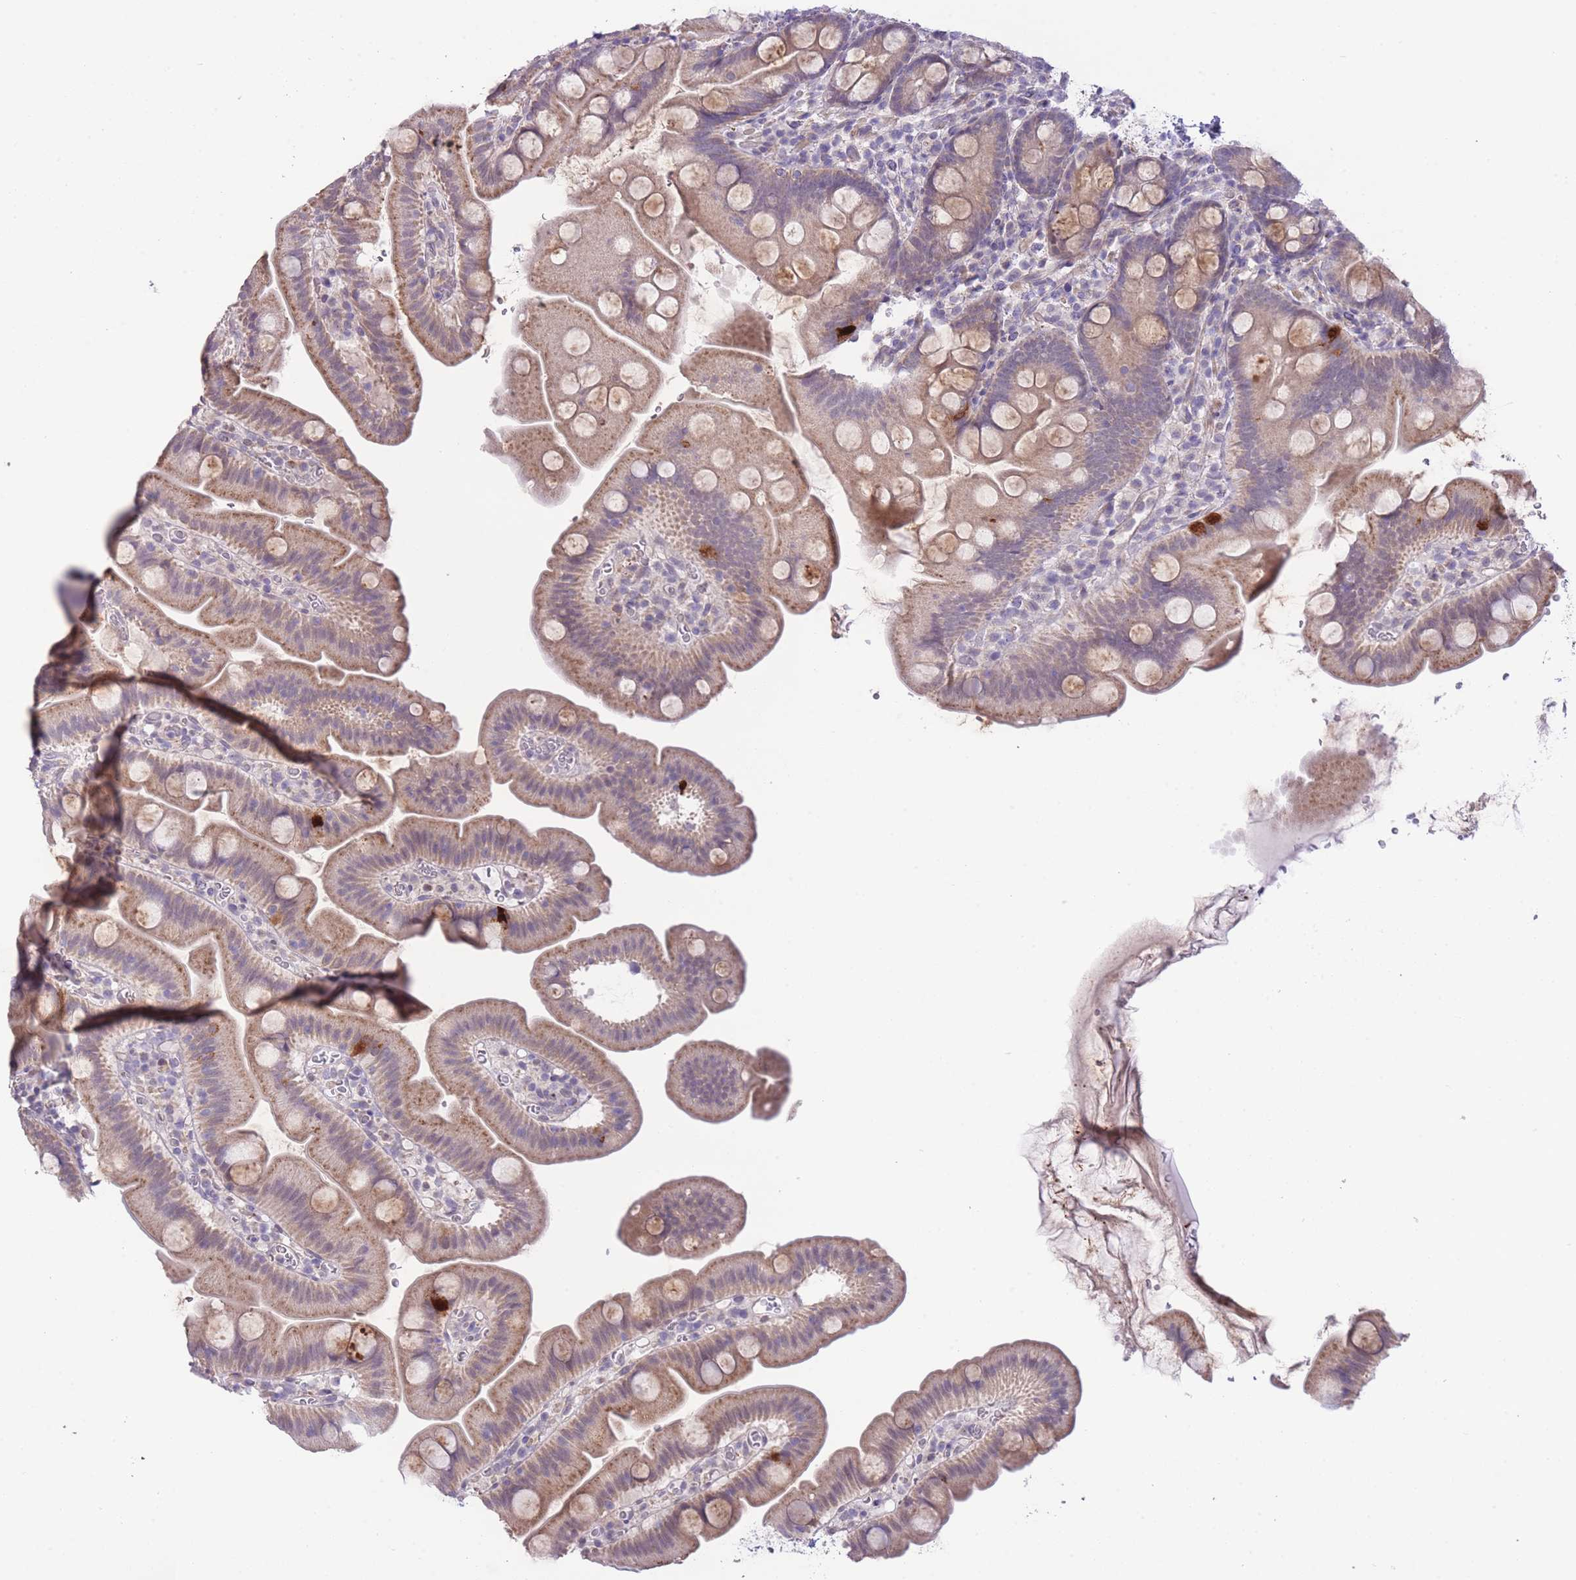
{"staining": {"intensity": "moderate", "quantity": ">75%", "location": "cytoplasmic/membranous"}, "tissue": "small intestine", "cell_type": "Glandular cells", "image_type": "normal", "snomed": [{"axis": "morphology", "description": "Normal tissue, NOS"}, {"axis": "topography", "description": "Small intestine"}], "caption": "Glandular cells reveal medium levels of moderate cytoplasmic/membranous staining in about >75% of cells in unremarkable small intestine.", "gene": "CTBP1", "patient": {"sex": "female", "age": 68}}